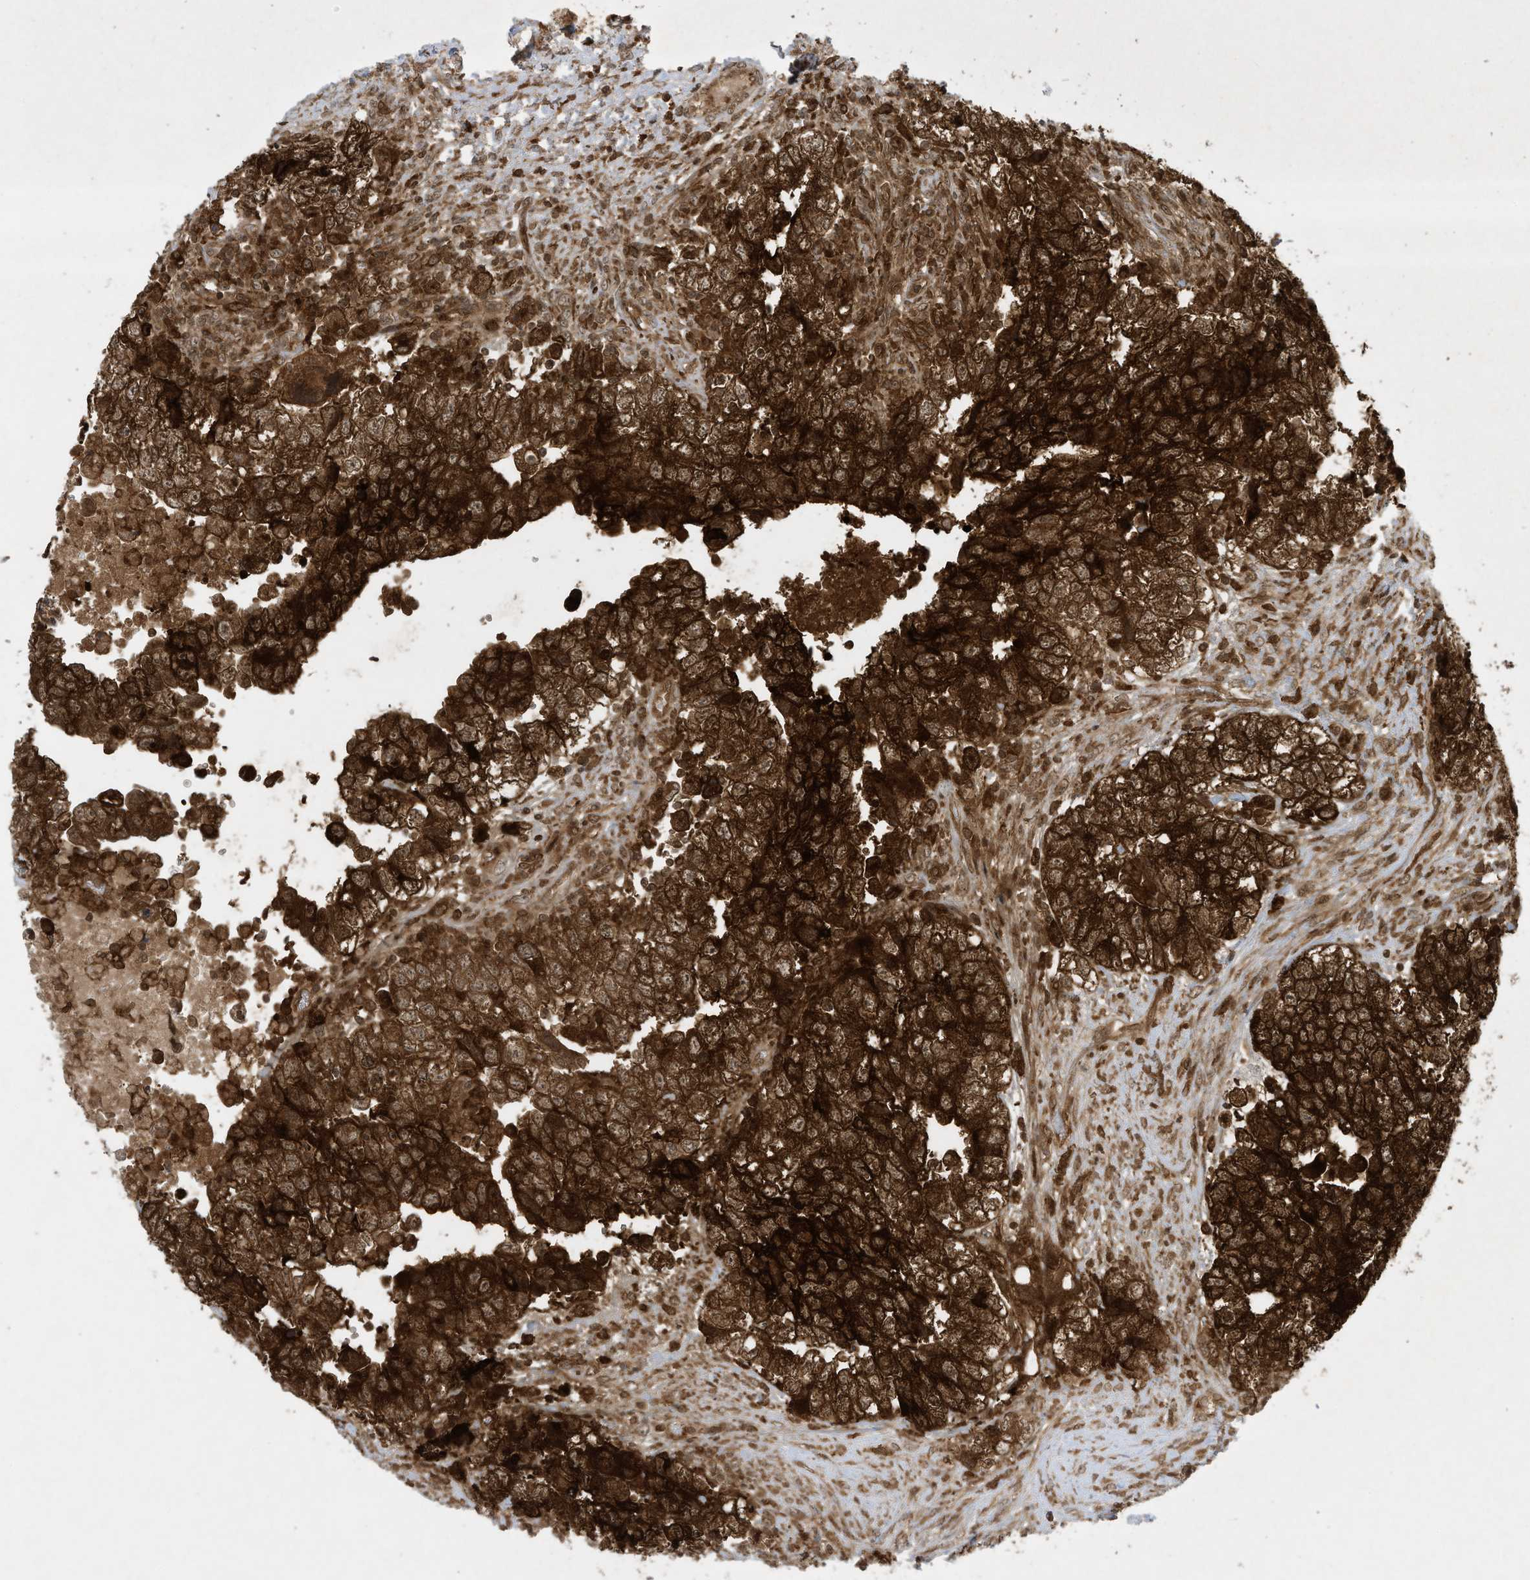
{"staining": {"intensity": "strong", "quantity": ">75%", "location": "cytoplasmic/membranous"}, "tissue": "testis cancer", "cell_type": "Tumor cells", "image_type": "cancer", "snomed": [{"axis": "morphology", "description": "Carcinoma, Embryonal, NOS"}, {"axis": "topography", "description": "Testis"}], "caption": "Protein staining by immunohistochemistry (IHC) demonstrates strong cytoplasmic/membranous staining in approximately >75% of tumor cells in embryonal carcinoma (testis).", "gene": "CERT1", "patient": {"sex": "male", "age": 37}}